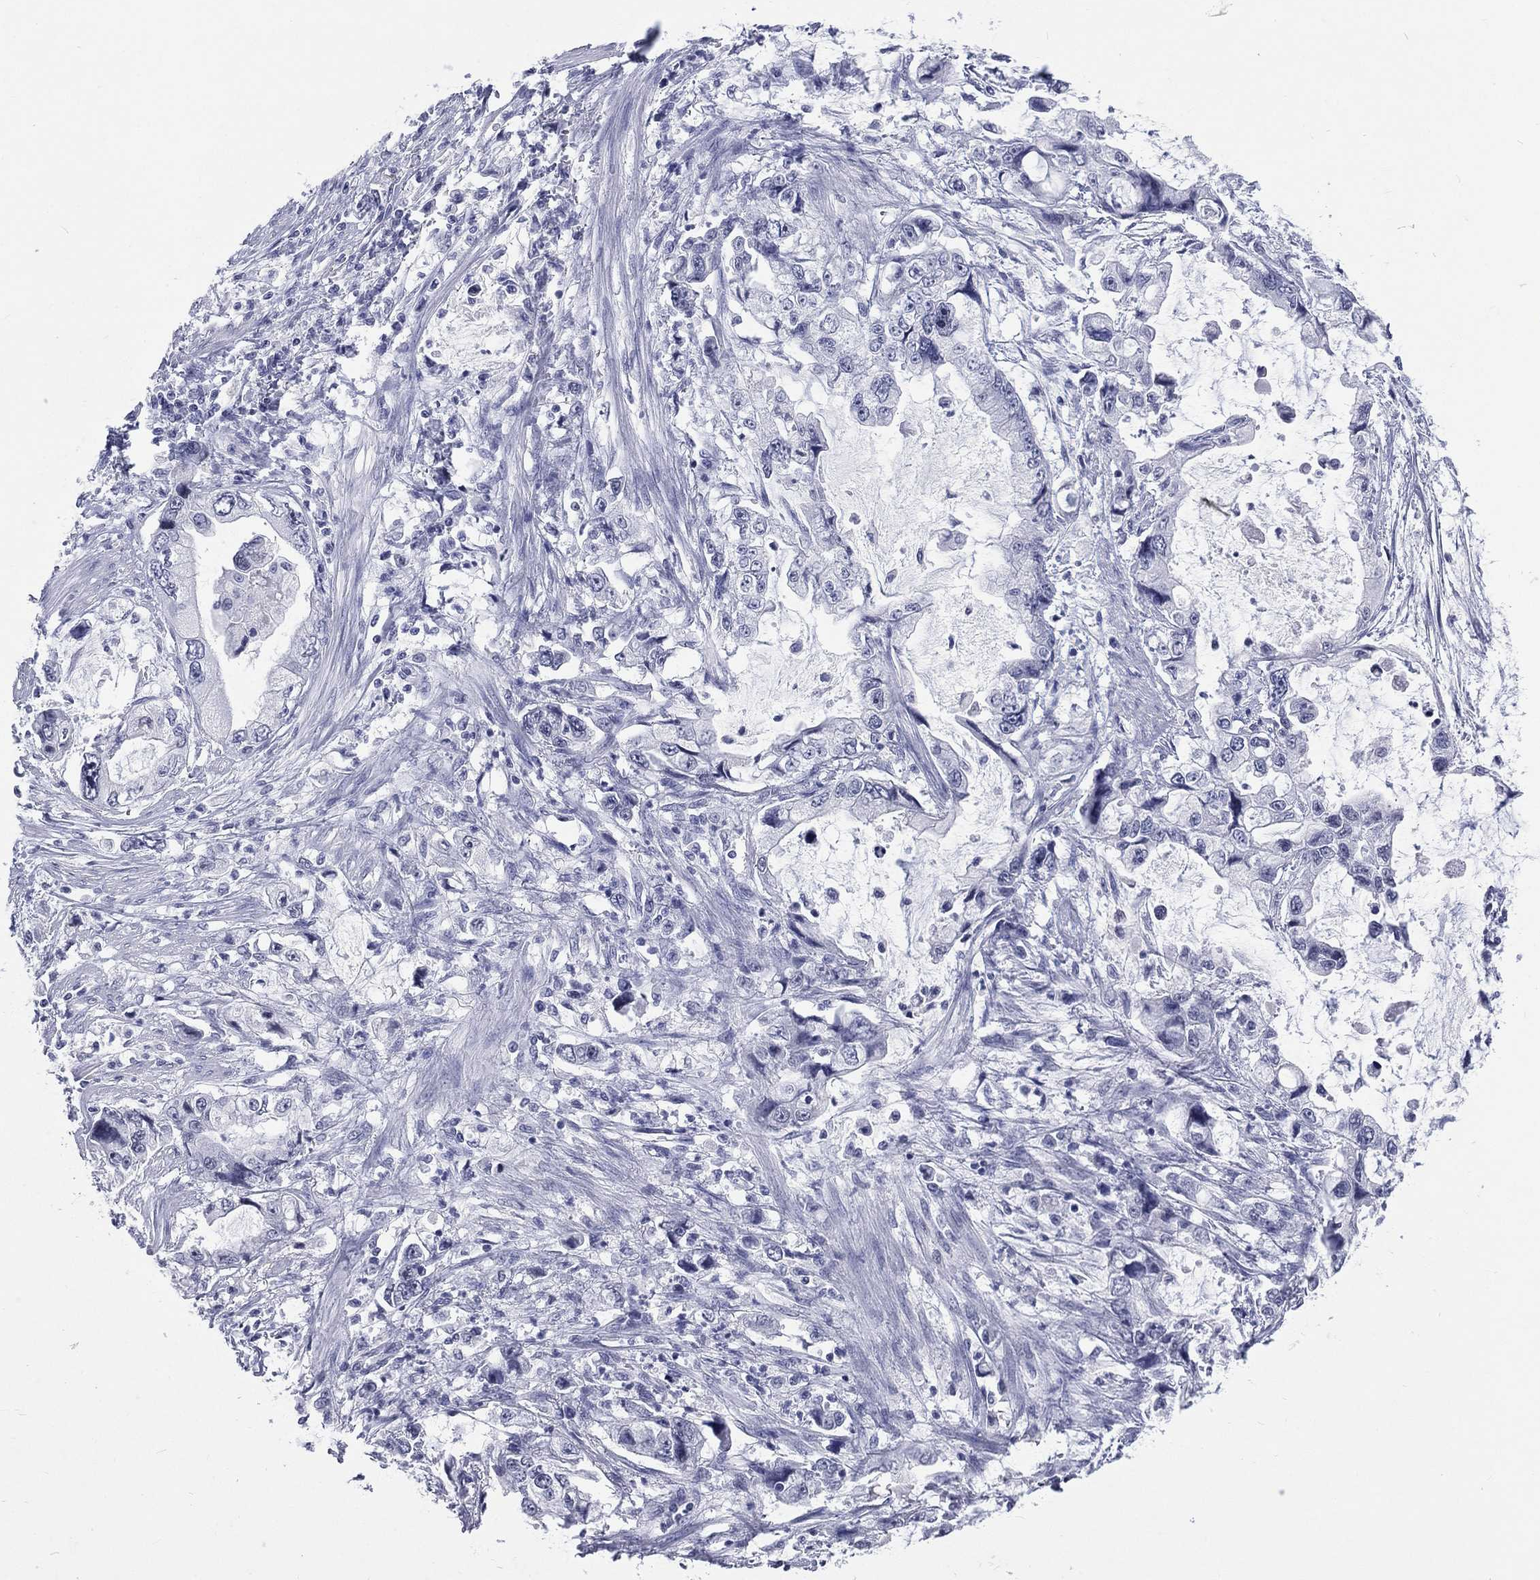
{"staining": {"intensity": "negative", "quantity": "none", "location": "none"}, "tissue": "stomach cancer", "cell_type": "Tumor cells", "image_type": "cancer", "snomed": [{"axis": "morphology", "description": "Adenocarcinoma, NOS"}, {"axis": "topography", "description": "Pancreas"}, {"axis": "topography", "description": "Stomach, upper"}, {"axis": "topography", "description": "Stomach"}], "caption": "Immunohistochemical staining of stomach cancer demonstrates no significant expression in tumor cells.", "gene": "SSX1", "patient": {"sex": "male", "age": 77}}